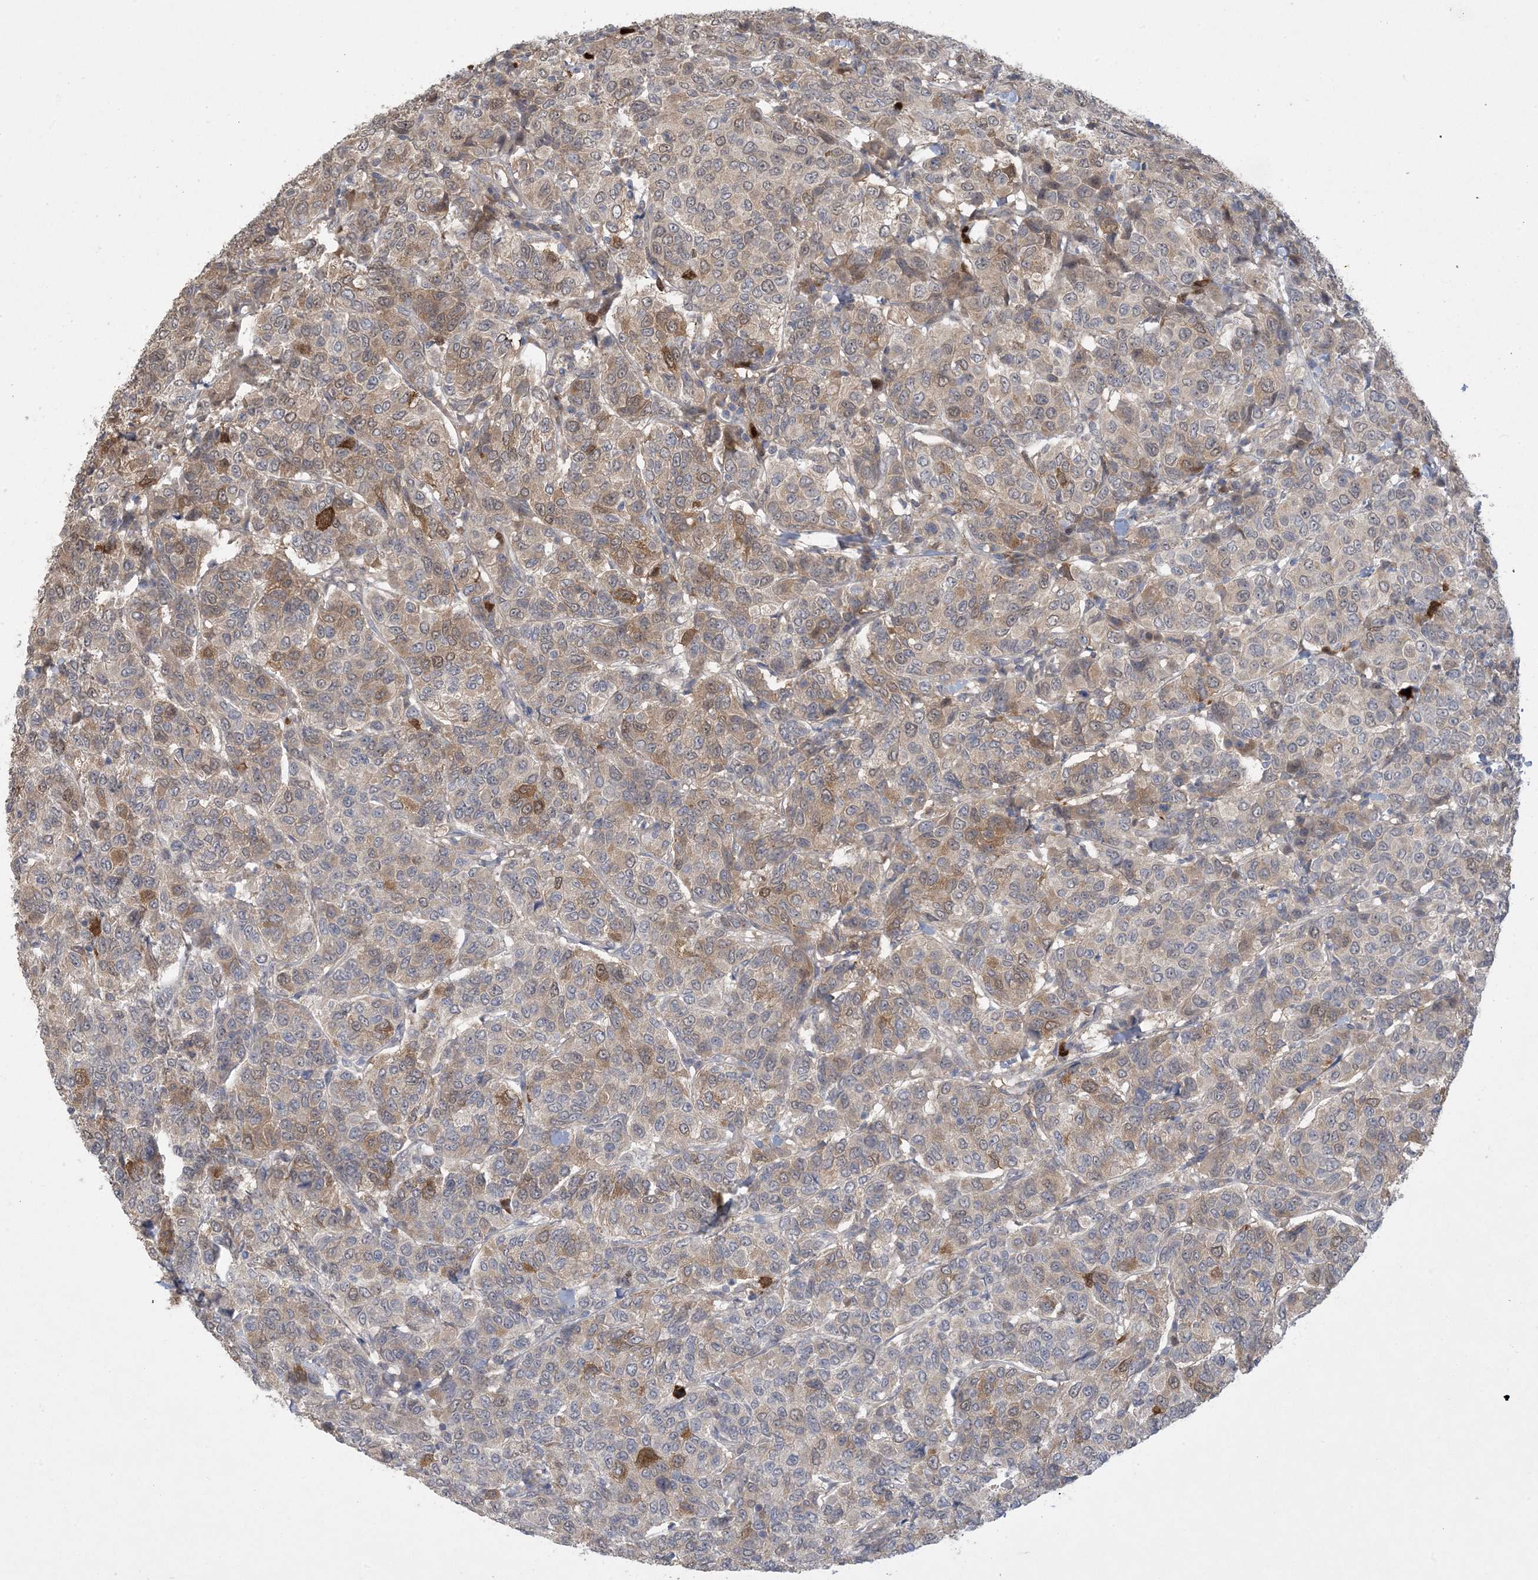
{"staining": {"intensity": "moderate", "quantity": "25%-75%", "location": "cytoplasmic/membranous"}, "tissue": "breast cancer", "cell_type": "Tumor cells", "image_type": "cancer", "snomed": [{"axis": "morphology", "description": "Duct carcinoma"}, {"axis": "topography", "description": "Breast"}], "caption": "IHC of breast infiltrating ductal carcinoma demonstrates medium levels of moderate cytoplasmic/membranous positivity in about 25%-75% of tumor cells.", "gene": "HMGCS1", "patient": {"sex": "female", "age": 55}}